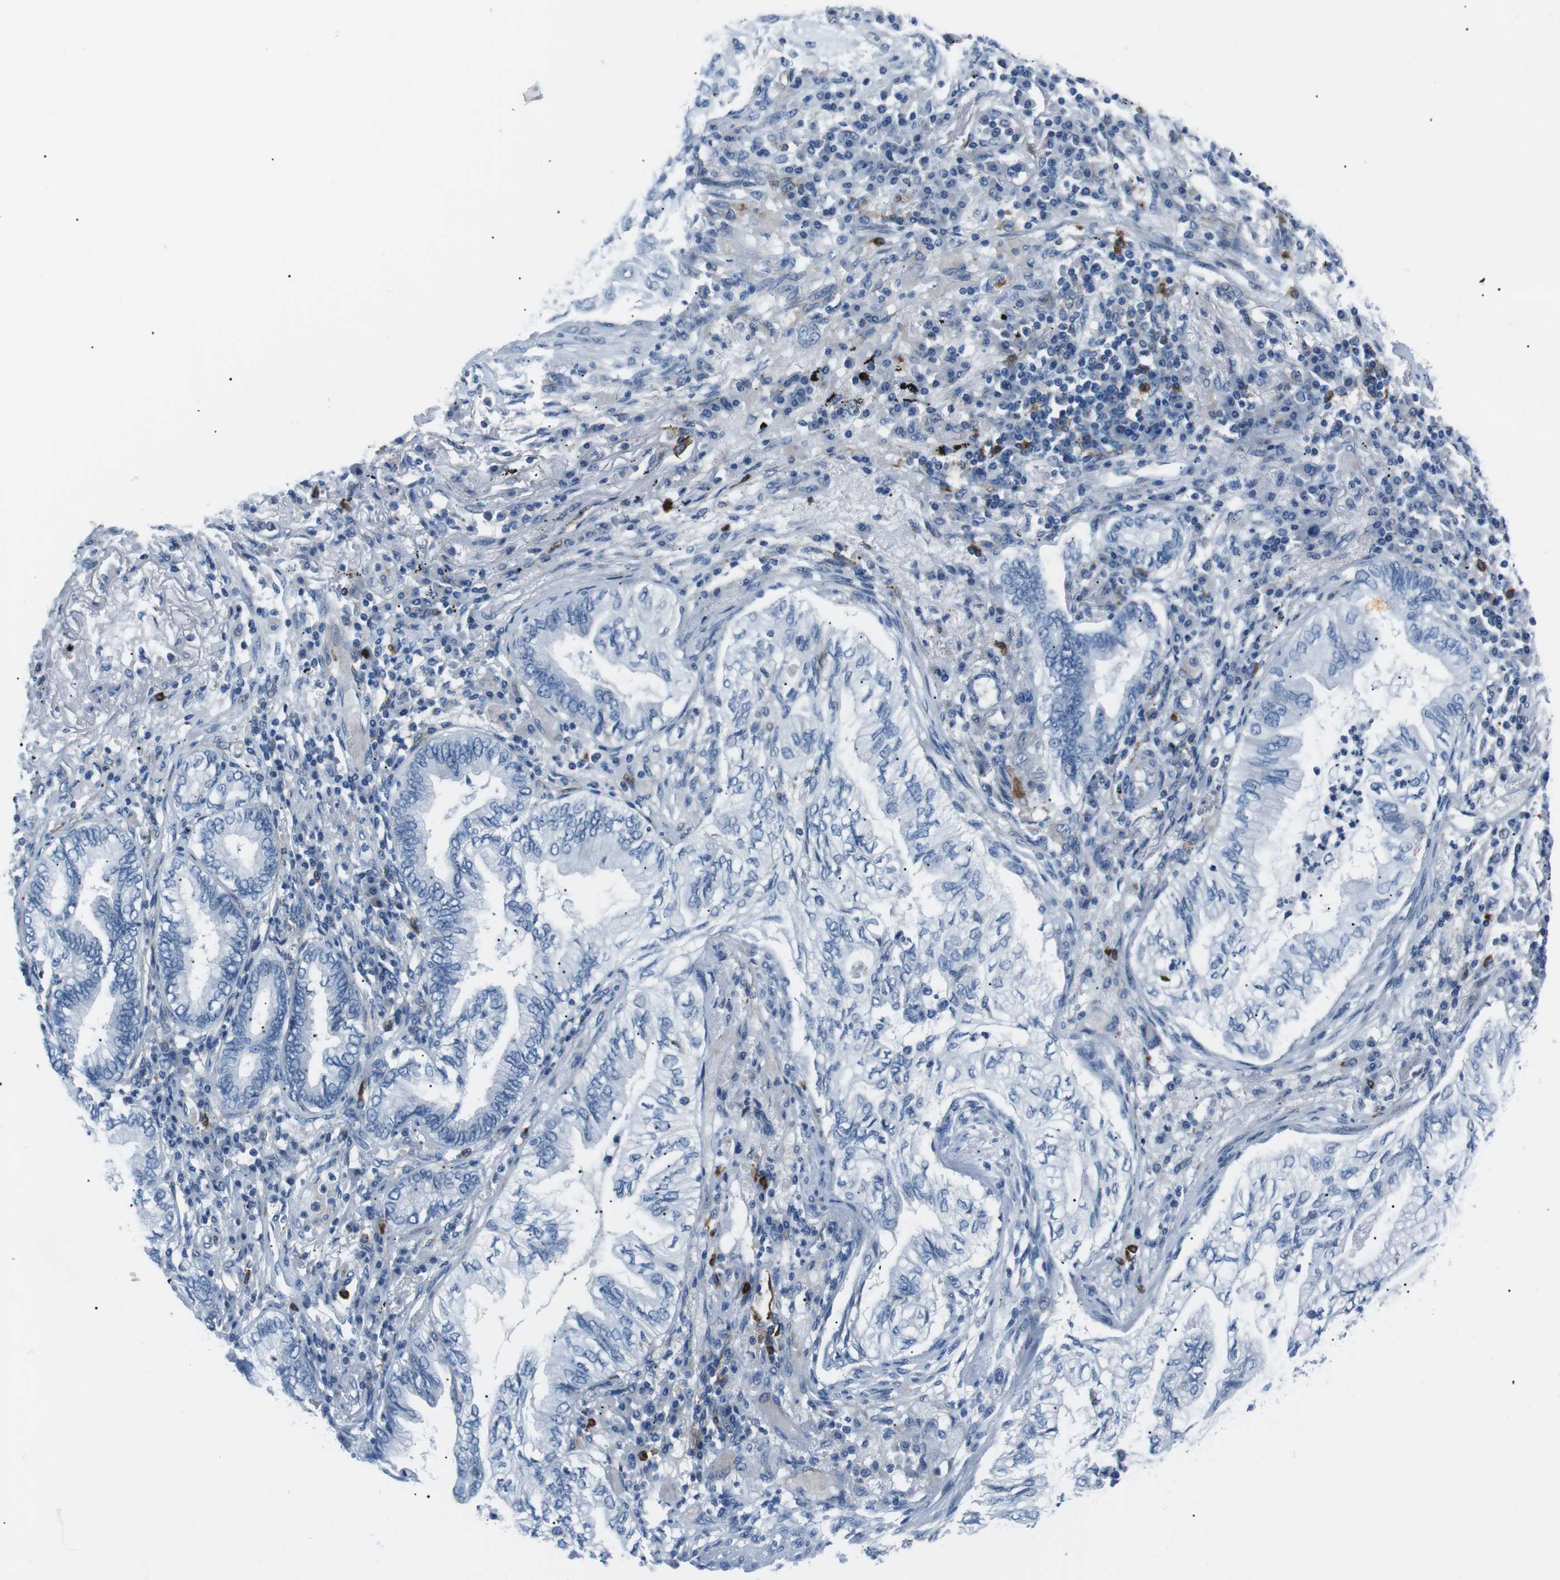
{"staining": {"intensity": "negative", "quantity": "none", "location": "none"}, "tissue": "lung cancer", "cell_type": "Tumor cells", "image_type": "cancer", "snomed": [{"axis": "morphology", "description": "Normal tissue, NOS"}, {"axis": "morphology", "description": "Adenocarcinoma, NOS"}, {"axis": "topography", "description": "Bronchus"}, {"axis": "topography", "description": "Lung"}], "caption": "Human adenocarcinoma (lung) stained for a protein using immunohistochemistry displays no expression in tumor cells.", "gene": "CSF2RA", "patient": {"sex": "female", "age": 70}}